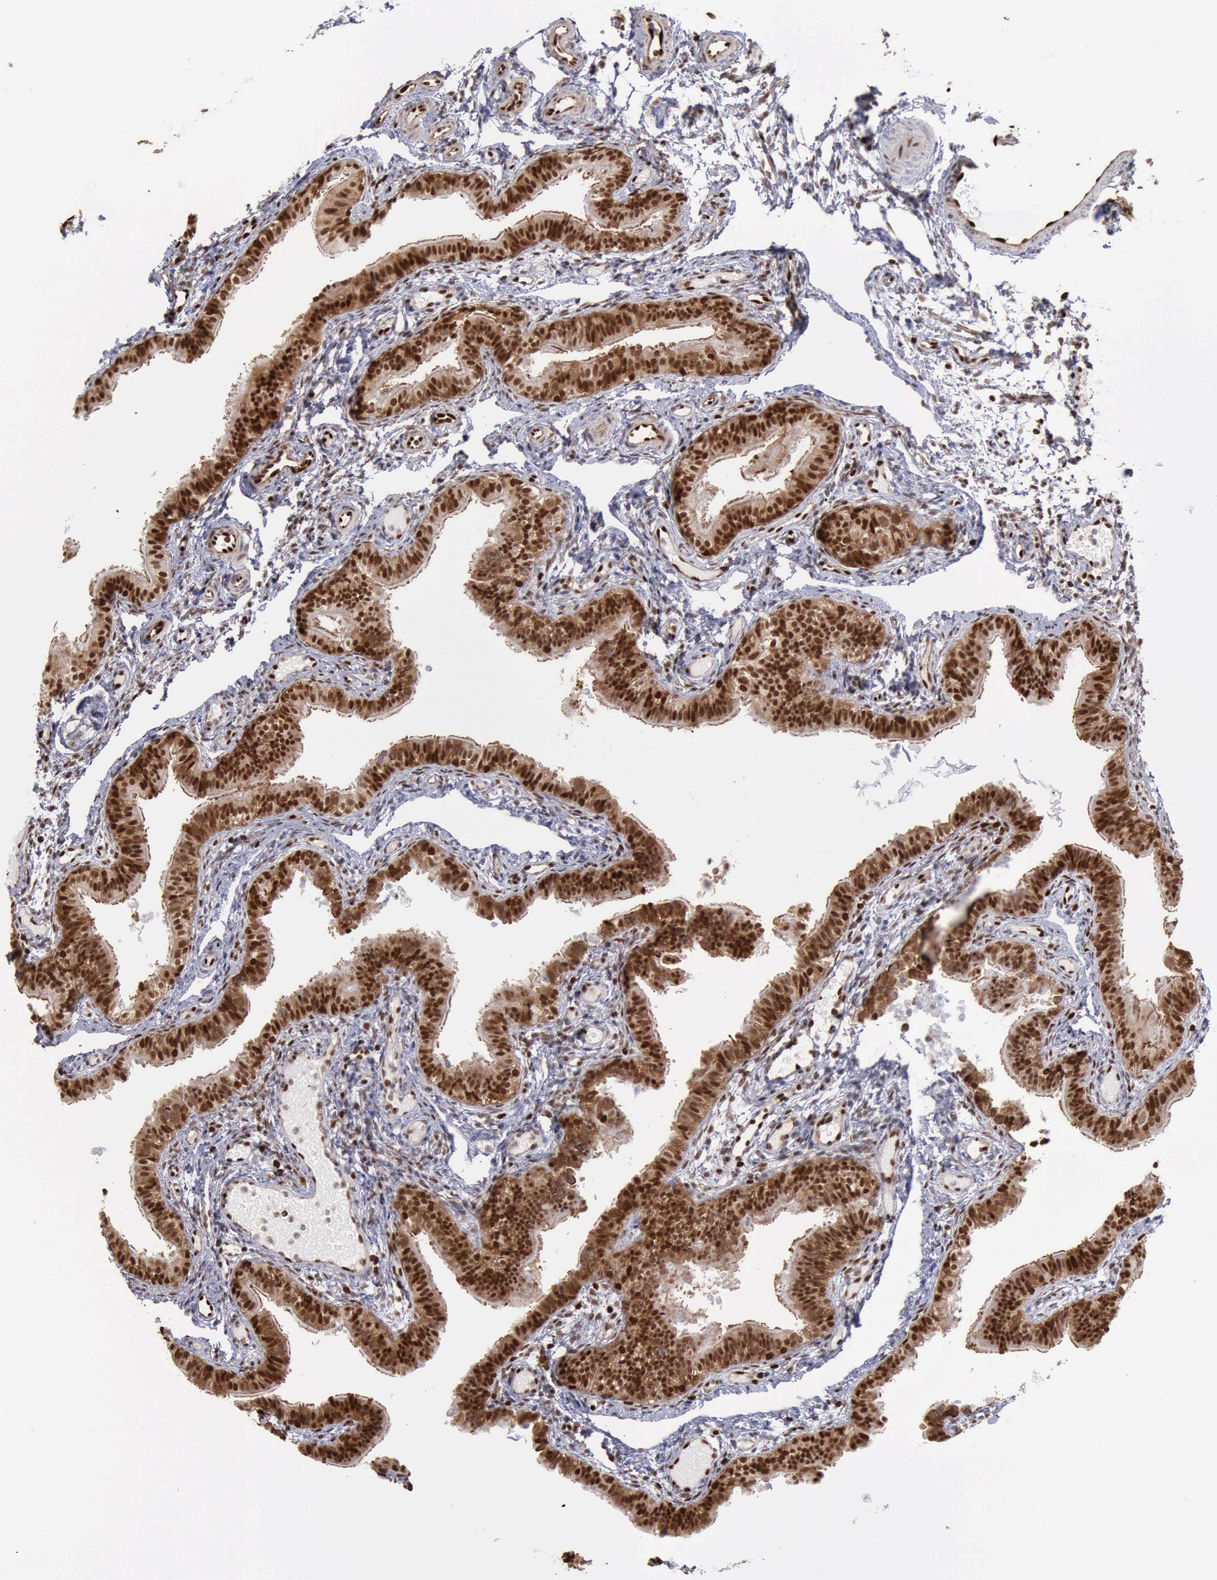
{"staining": {"intensity": "strong", "quantity": ">75%", "location": "cytoplasmic/membranous,nuclear"}, "tissue": "fallopian tube", "cell_type": "Glandular cells", "image_type": "normal", "snomed": [{"axis": "morphology", "description": "Normal tissue, NOS"}, {"axis": "morphology", "description": "Dermoid, NOS"}, {"axis": "topography", "description": "Fallopian tube"}], "caption": "IHC histopathology image of unremarkable human fallopian tube stained for a protein (brown), which exhibits high levels of strong cytoplasmic/membranous,nuclear staining in about >75% of glandular cells.", "gene": "PDCD4", "patient": {"sex": "female", "age": 33}}